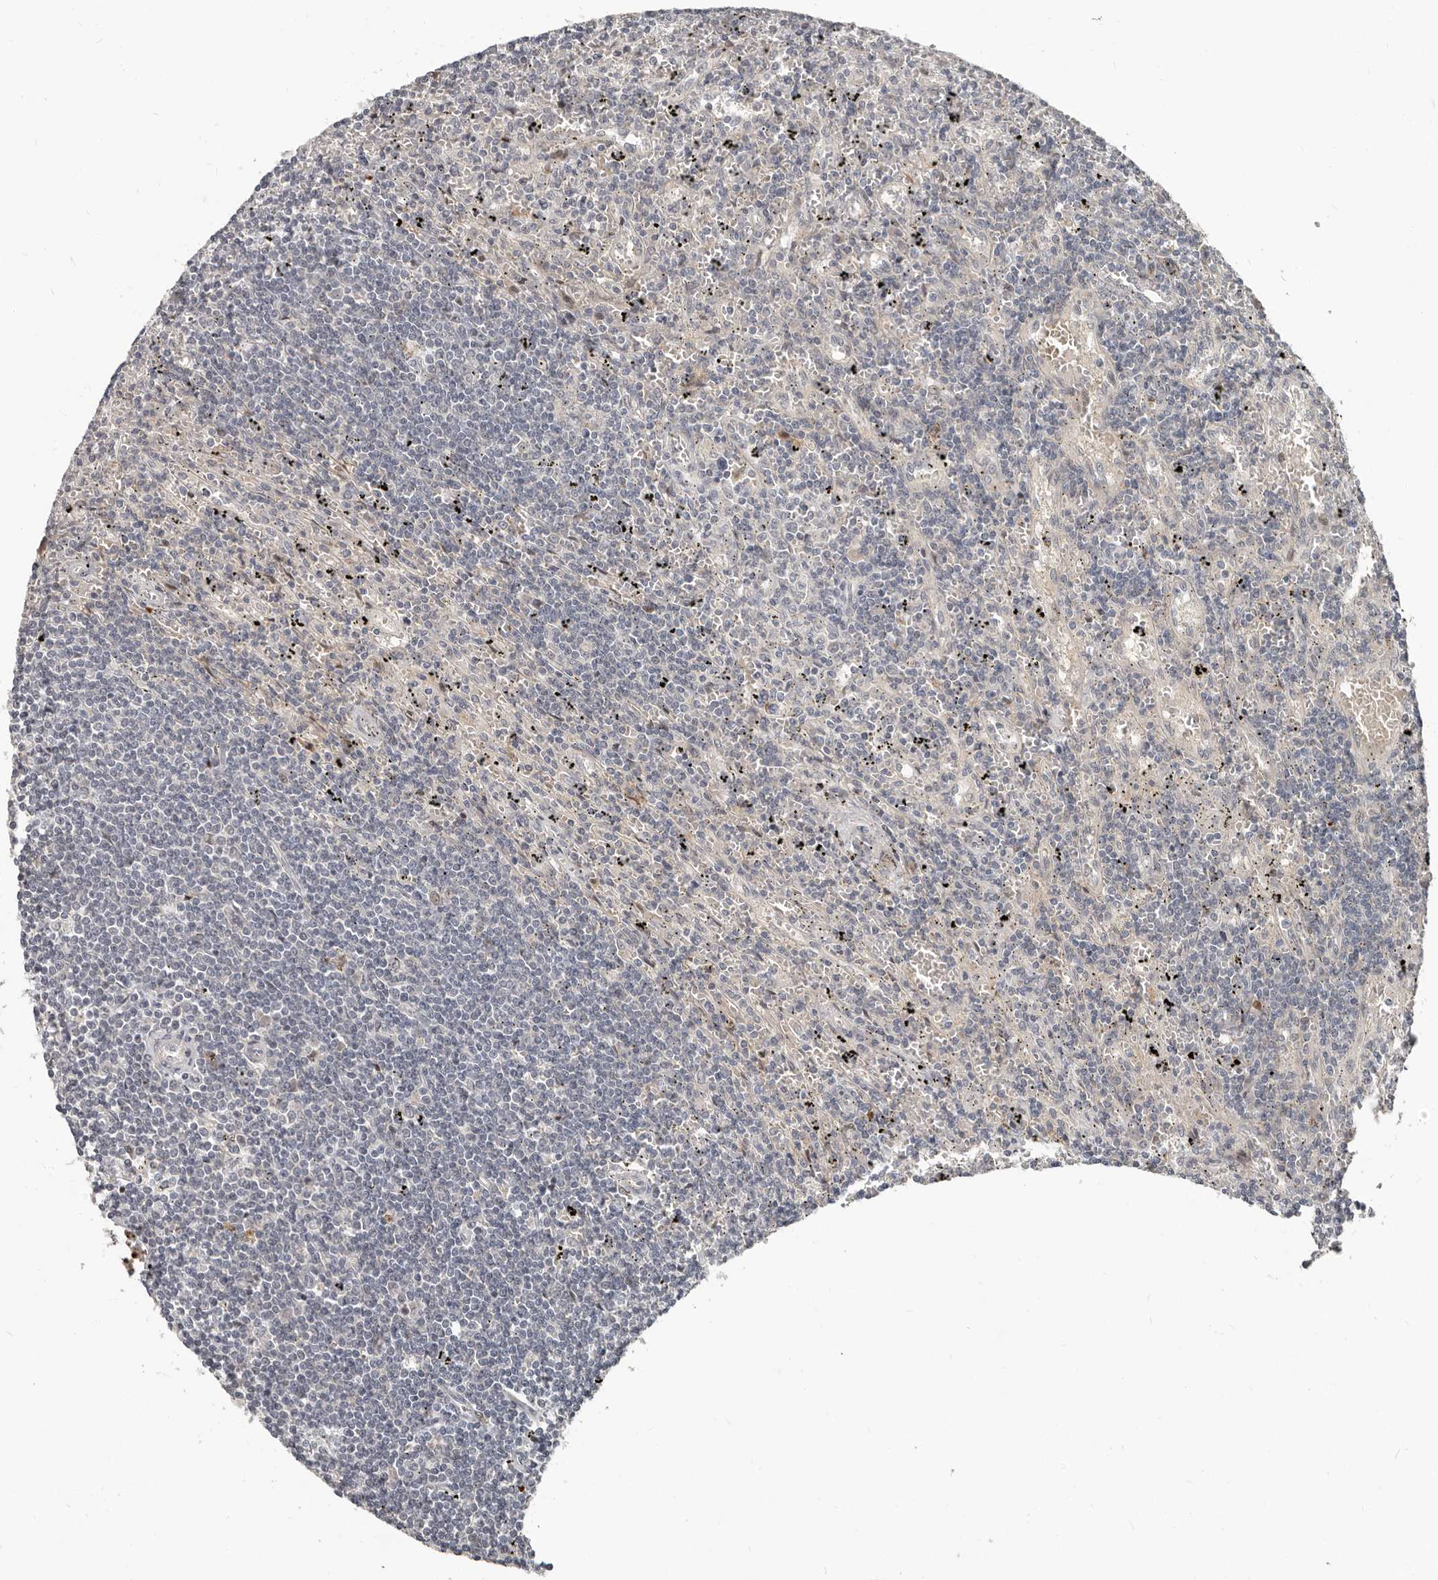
{"staining": {"intensity": "negative", "quantity": "none", "location": "none"}, "tissue": "lymphoma", "cell_type": "Tumor cells", "image_type": "cancer", "snomed": [{"axis": "morphology", "description": "Malignant lymphoma, non-Hodgkin's type, Low grade"}, {"axis": "topography", "description": "Spleen"}], "caption": "Tumor cells show no significant staining in lymphoma.", "gene": "APOL6", "patient": {"sex": "male", "age": 76}}